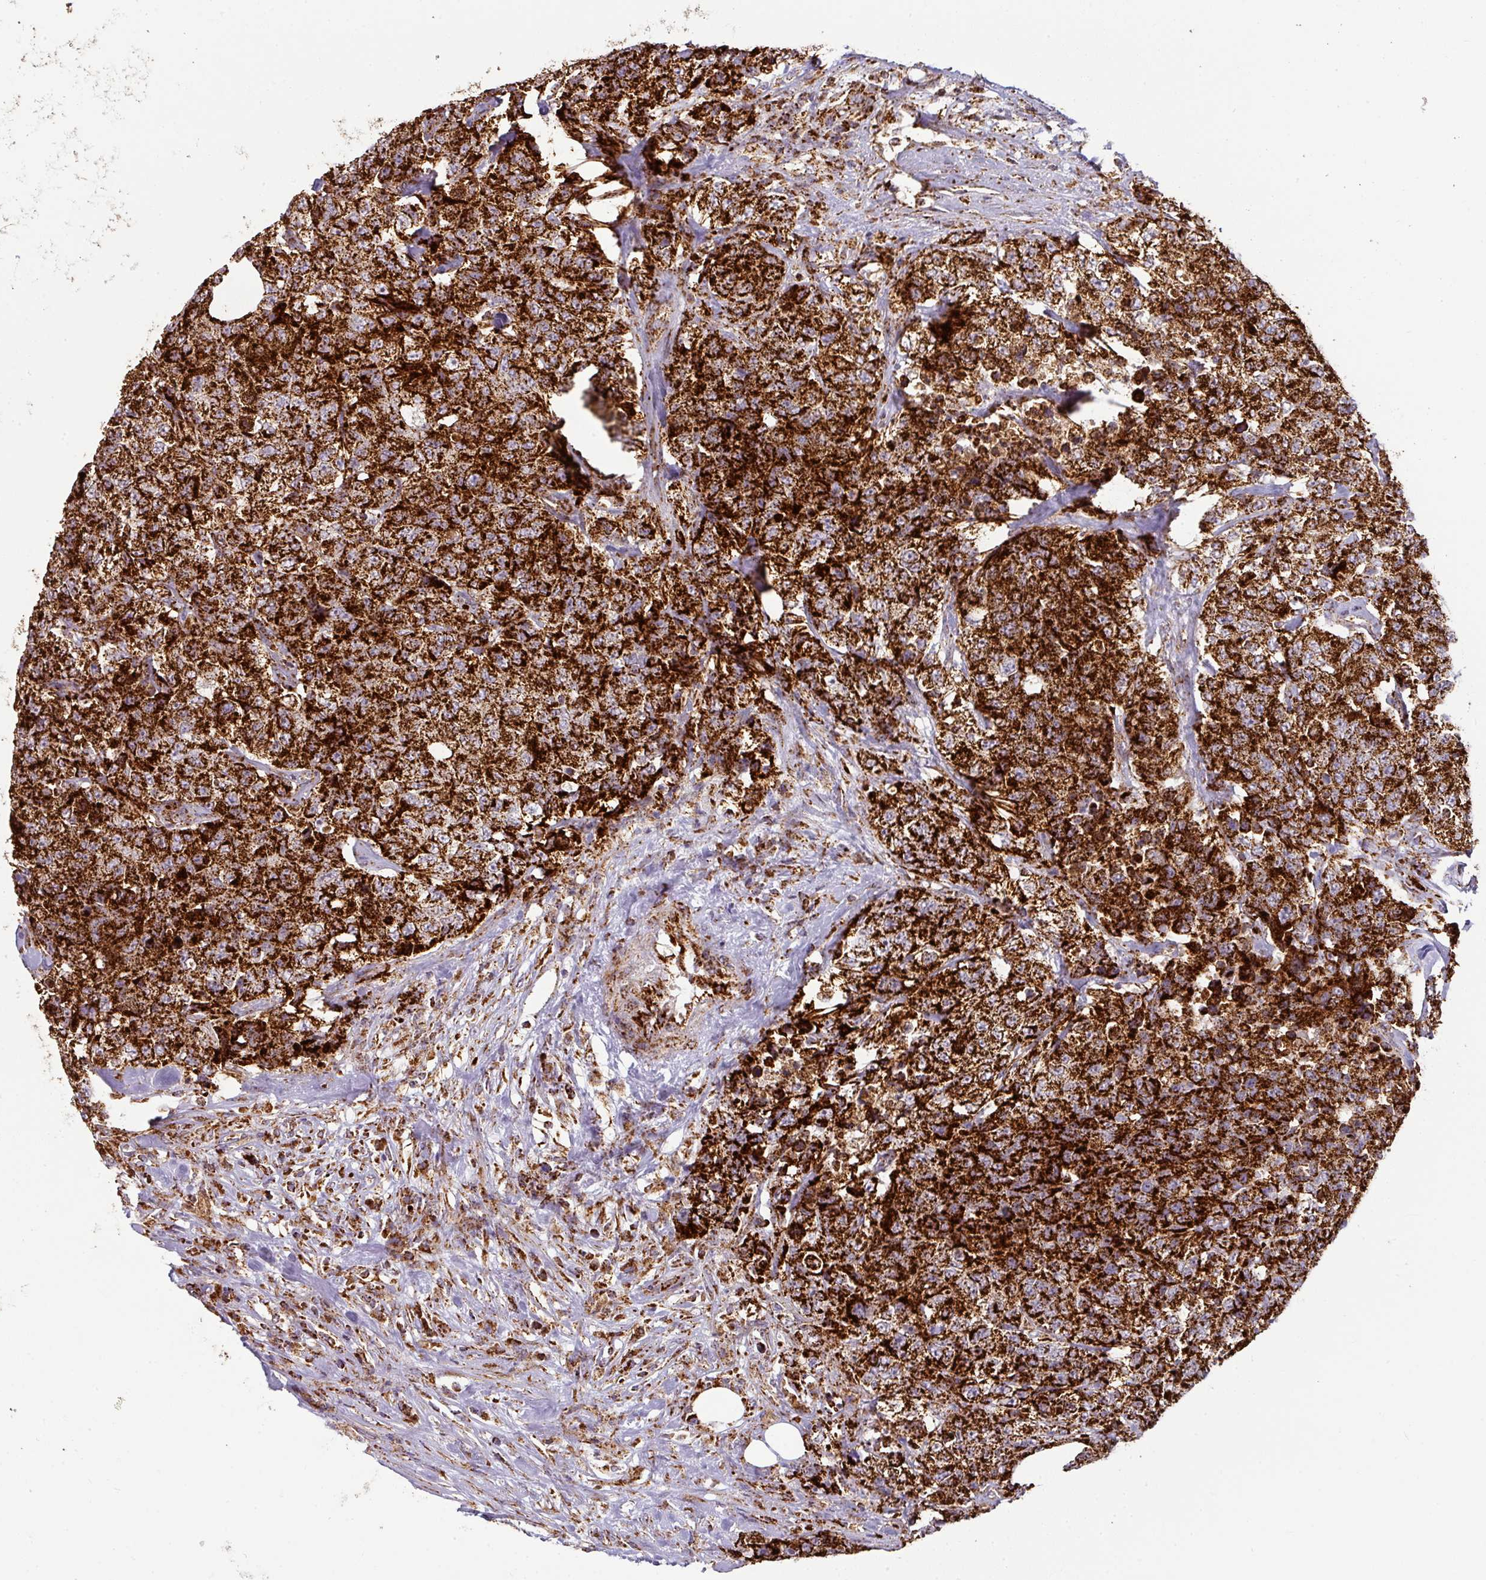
{"staining": {"intensity": "strong", "quantity": ">75%", "location": "cytoplasmic/membranous"}, "tissue": "urothelial cancer", "cell_type": "Tumor cells", "image_type": "cancer", "snomed": [{"axis": "morphology", "description": "Urothelial carcinoma, High grade"}, {"axis": "topography", "description": "Urinary bladder"}], "caption": "A high amount of strong cytoplasmic/membranous staining is seen in about >75% of tumor cells in urothelial cancer tissue. The staining is performed using DAB (3,3'-diaminobenzidine) brown chromogen to label protein expression. The nuclei are counter-stained blue using hematoxylin.", "gene": "TRAP1", "patient": {"sex": "female", "age": 78}}